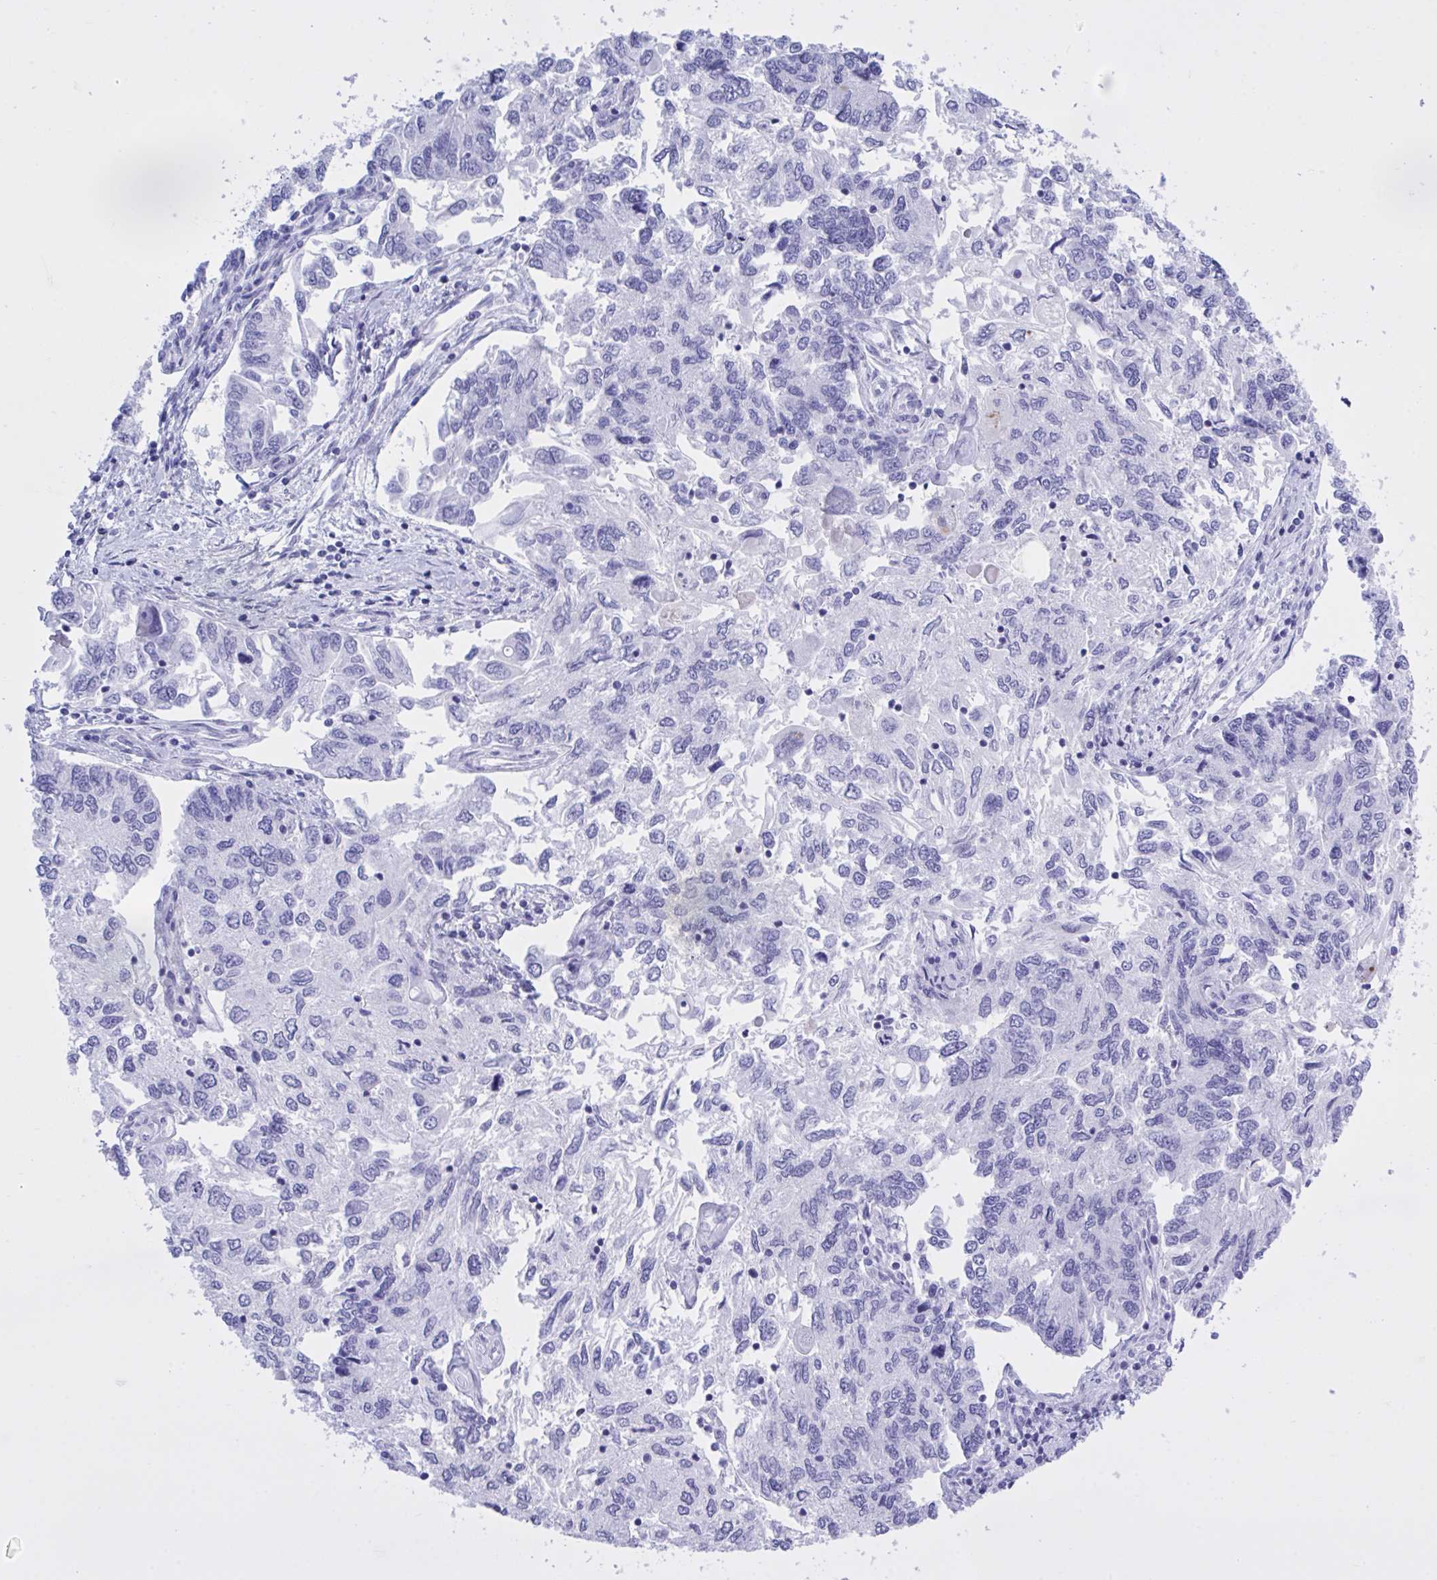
{"staining": {"intensity": "negative", "quantity": "none", "location": "none"}, "tissue": "endometrial cancer", "cell_type": "Tumor cells", "image_type": "cancer", "snomed": [{"axis": "morphology", "description": "Carcinoma, NOS"}, {"axis": "topography", "description": "Uterus"}], "caption": "This is an immunohistochemistry histopathology image of endometrial cancer (carcinoma). There is no staining in tumor cells.", "gene": "BEX5", "patient": {"sex": "female", "age": 76}}